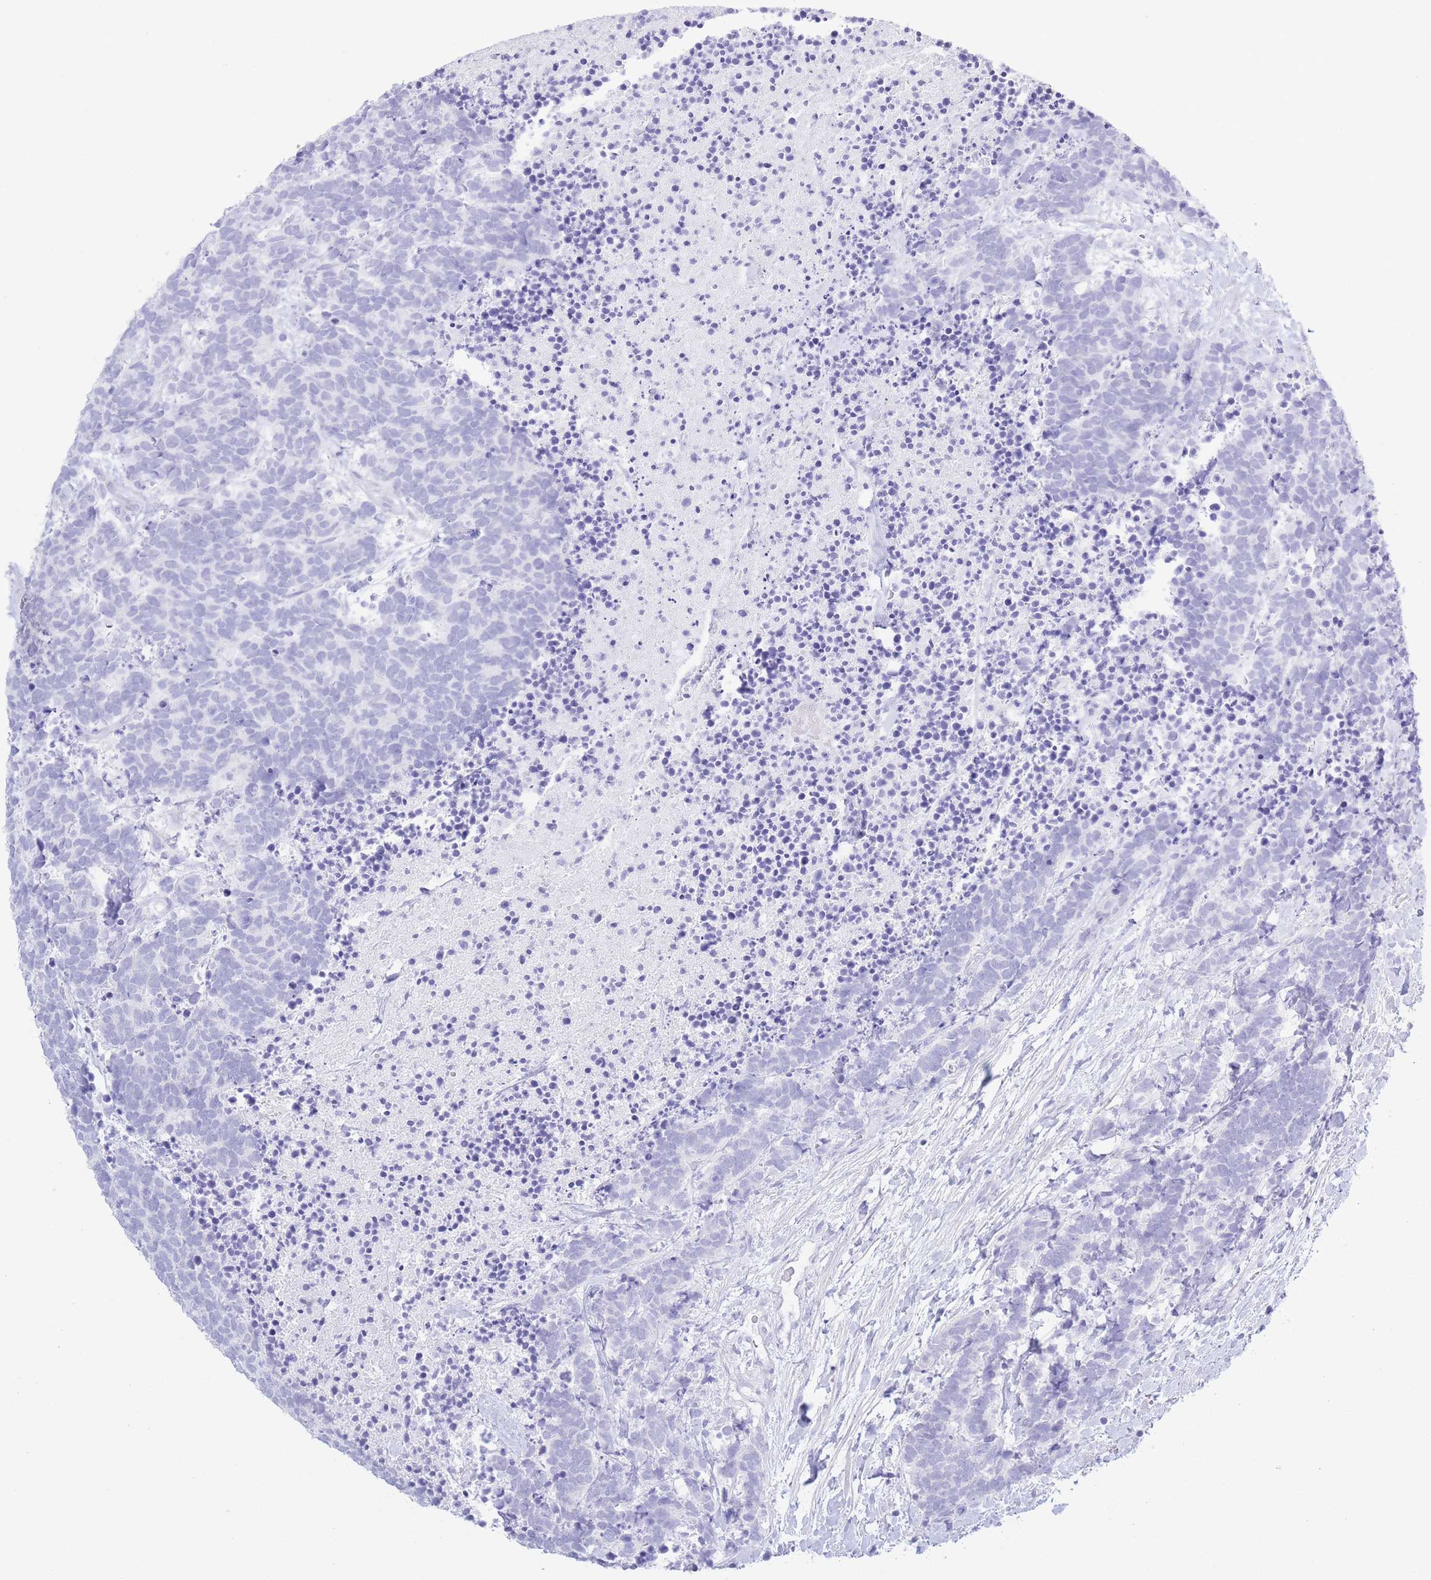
{"staining": {"intensity": "negative", "quantity": "none", "location": "none"}, "tissue": "carcinoid", "cell_type": "Tumor cells", "image_type": "cancer", "snomed": [{"axis": "morphology", "description": "Carcinoma, NOS"}, {"axis": "morphology", "description": "Carcinoid, malignant, NOS"}, {"axis": "topography", "description": "Prostate"}], "caption": "This is an IHC micrograph of carcinoid (malignant). There is no positivity in tumor cells.", "gene": "PKLR", "patient": {"sex": "male", "age": 57}}